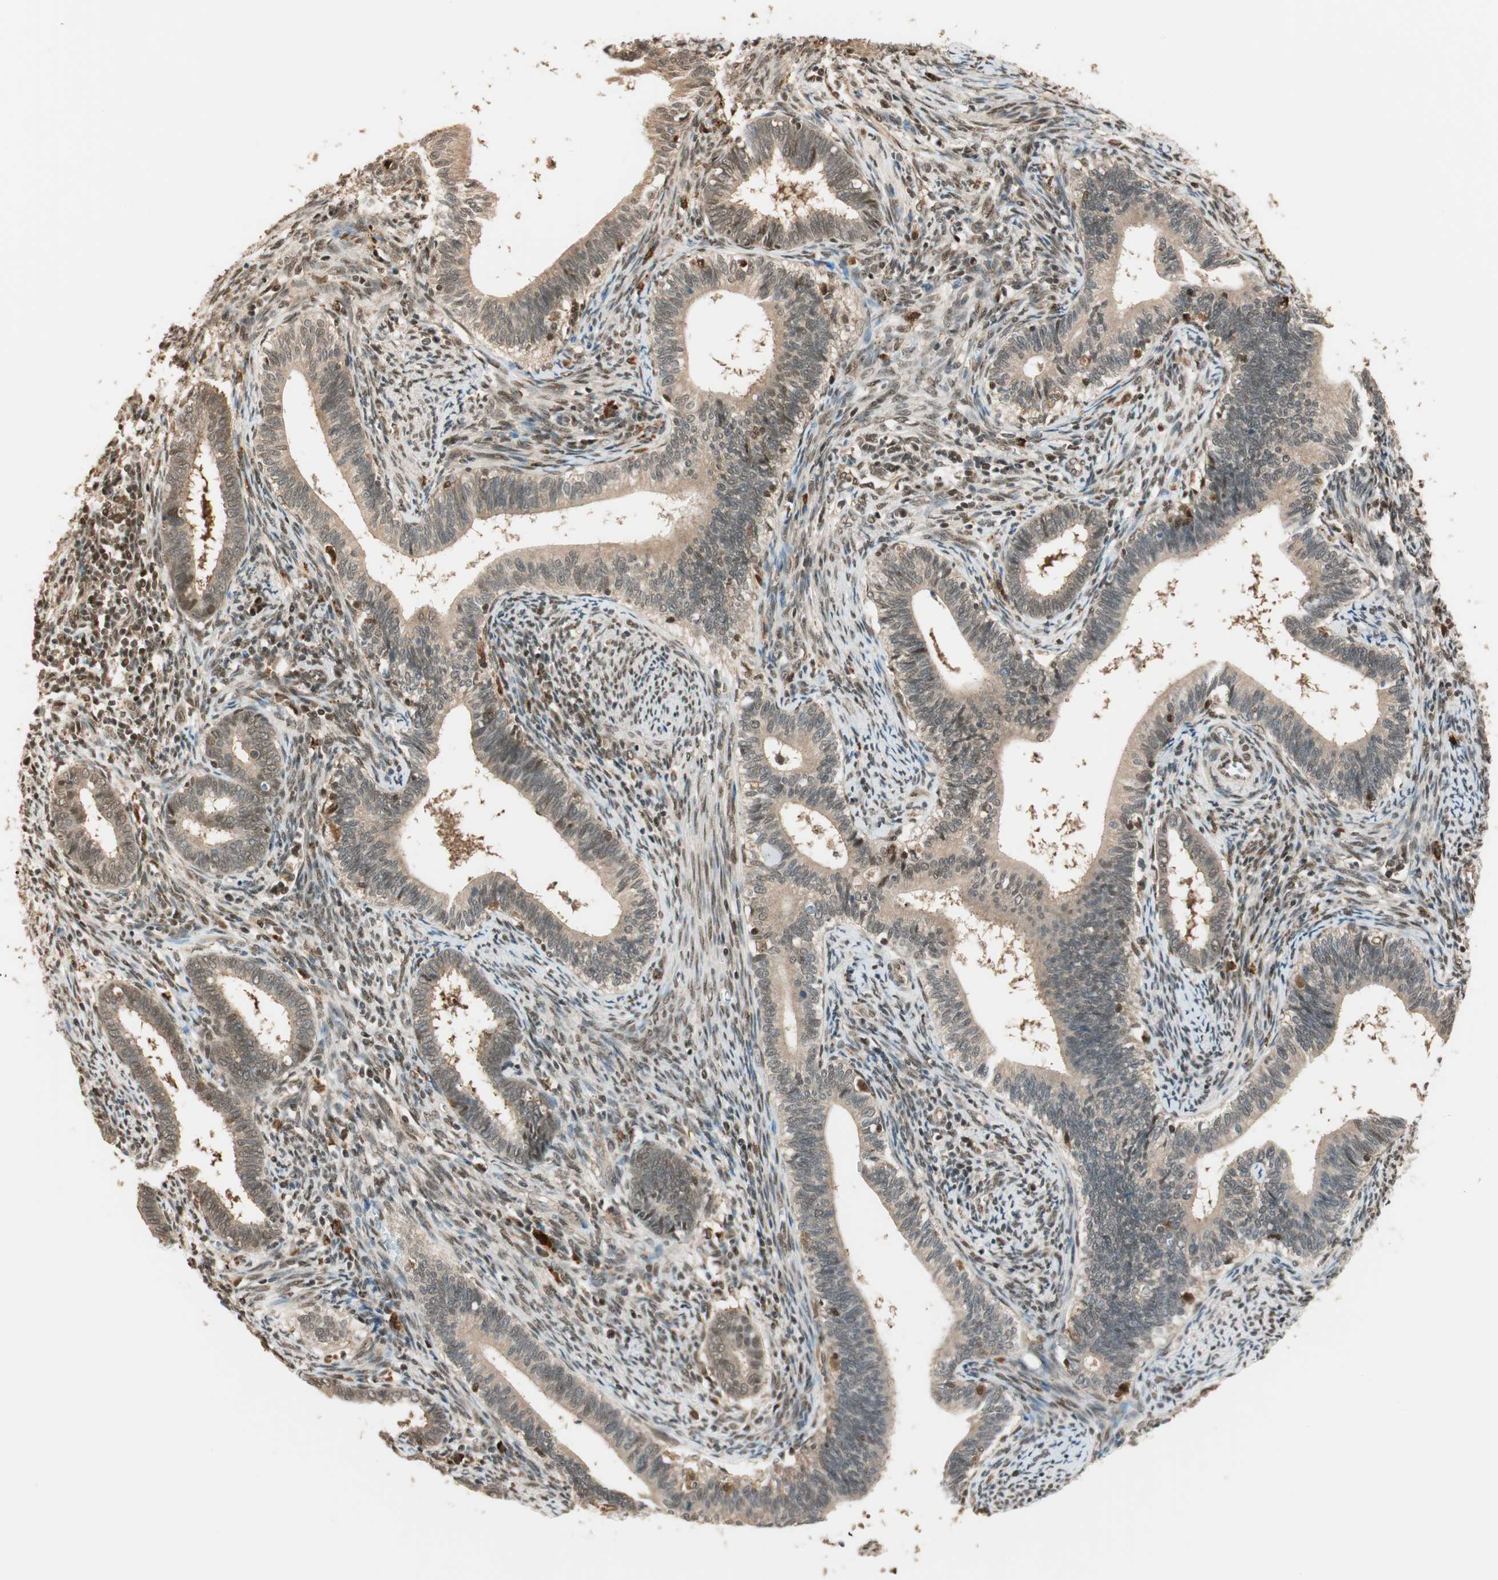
{"staining": {"intensity": "strong", "quantity": ">75%", "location": "cytoplasmic/membranous,nuclear"}, "tissue": "cervical cancer", "cell_type": "Tumor cells", "image_type": "cancer", "snomed": [{"axis": "morphology", "description": "Adenocarcinoma, NOS"}, {"axis": "topography", "description": "Cervix"}], "caption": "Human cervical cancer stained for a protein (brown) reveals strong cytoplasmic/membranous and nuclear positive staining in about >75% of tumor cells.", "gene": "ZNF443", "patient": {"sex": "female", "age": 44}}